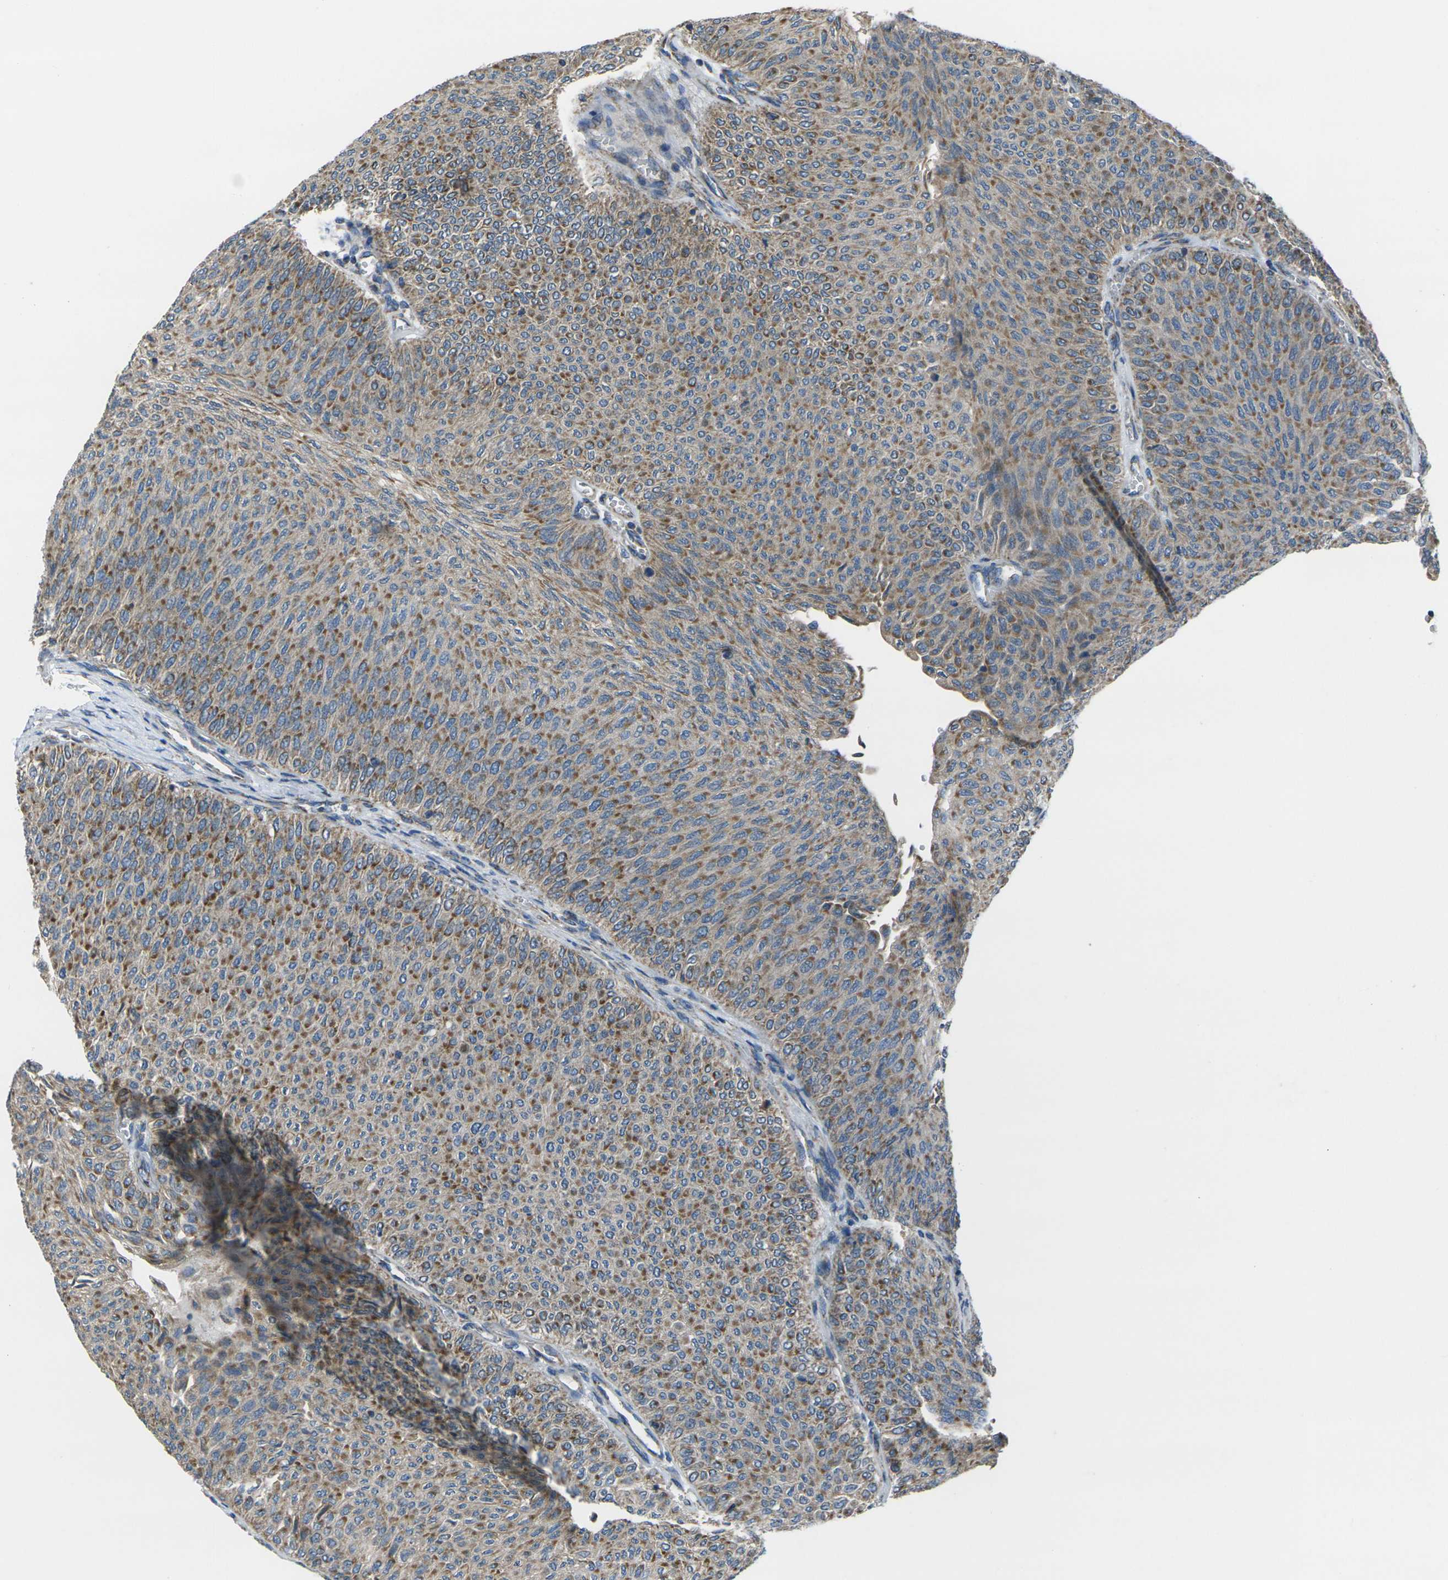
{"staining": {"intensity": "moderate", "quantity": ">75%", "location": "cytoplasmic/membranous"}, "tissue": "urothelial cancer", "cell_type": "Tumor cells", "image_type": "cancer", "snomed": [{"axis": "morphology", "description": "Urothelial carcinoma, Low grade"}, {"axis": "topography", "description": "Urinary bladder"}], "caption": "A medium amount of moderate cytoplasmic/membranous expression is appreciated in approximately >75% of tumor cells in urothelial cancer tissue.", "gene": "TMEM120B", "patient": {"sex": "male", "age": 78}}